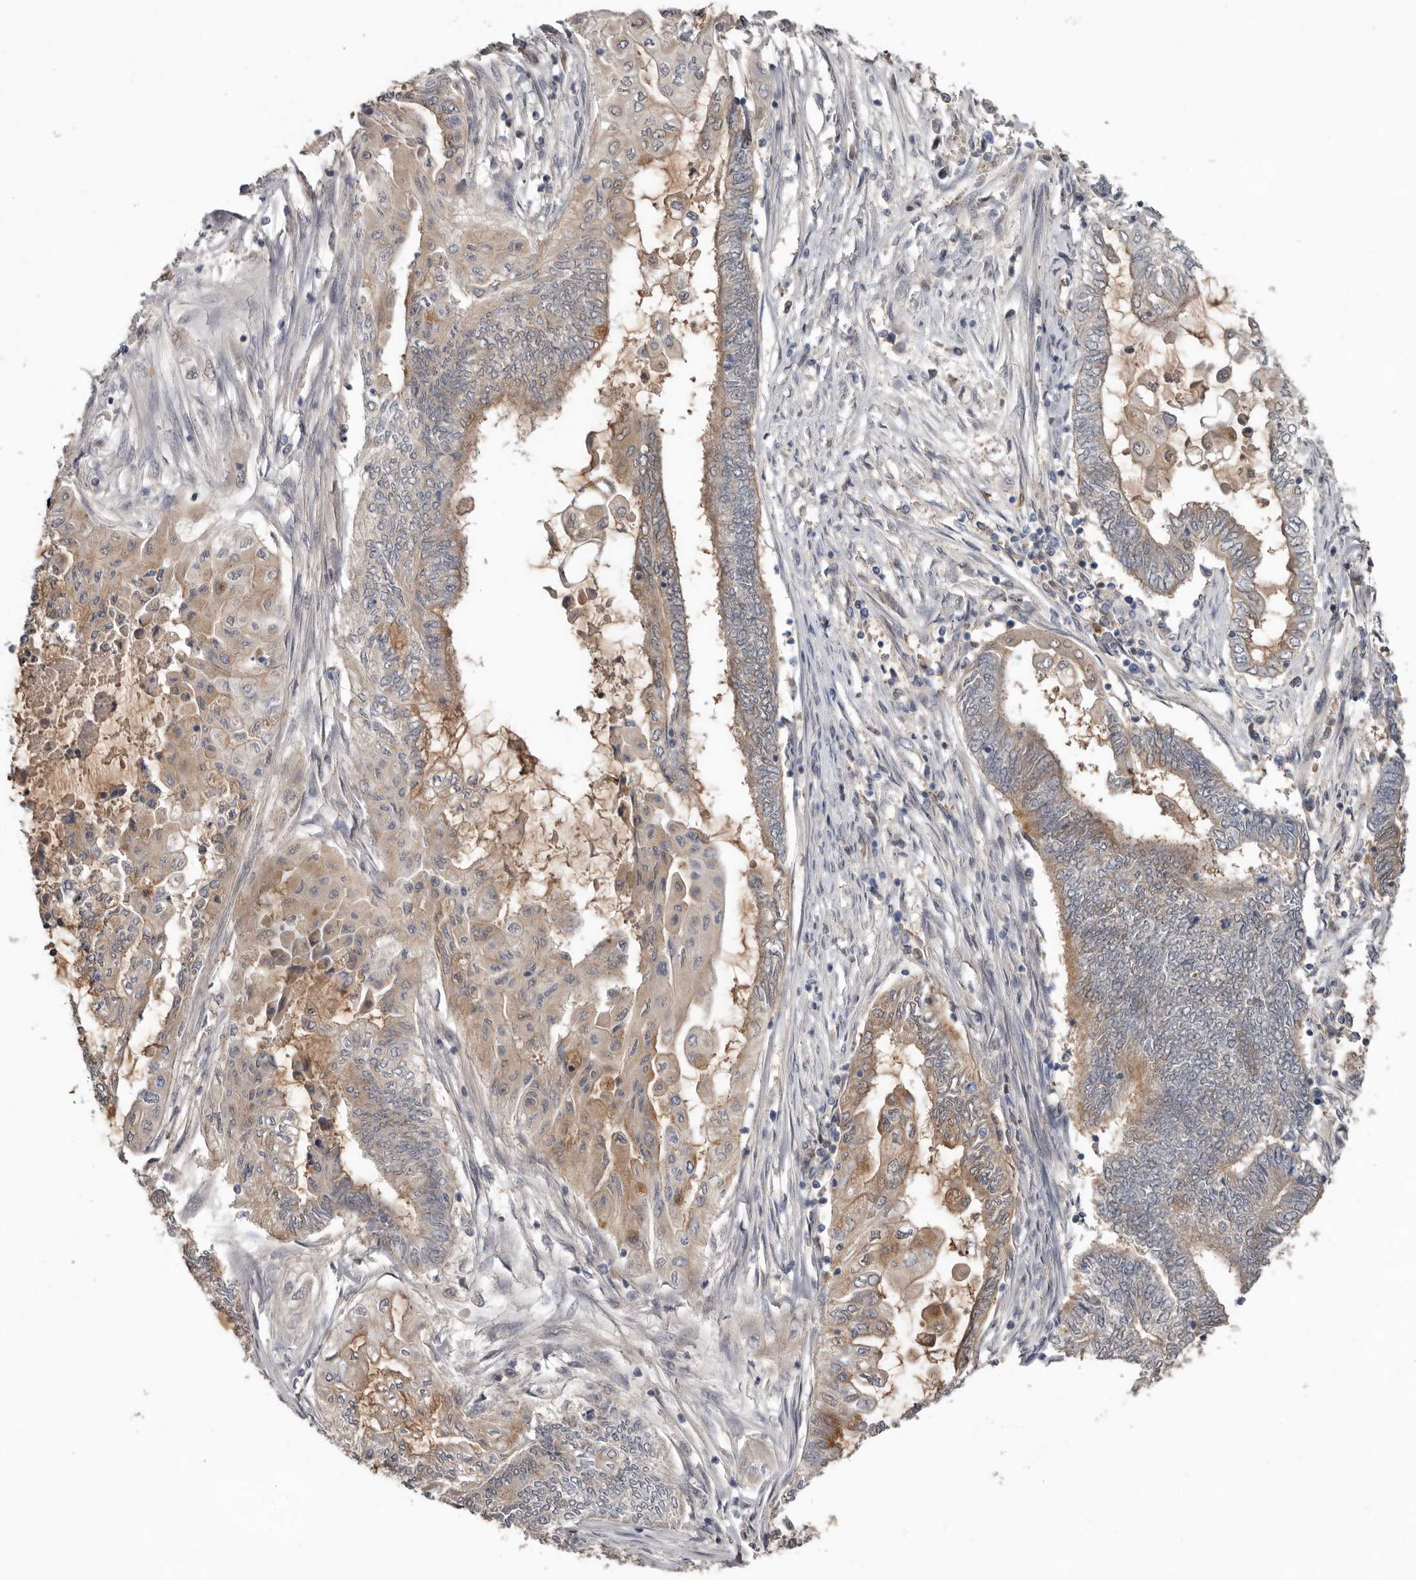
{"staining": {"intensity": "moderate", "quantity": ">75%", "location": "cytoplasmic/membranous"}, "tissue": "endometrial cancer", "cell_type": "Tumor cells", "image_type": "cancer", "snomed": [{"axis": "morphology", "description": "Adenocarcinoma, NOS"}, {"axis": "topography", "description": "Uterus"}, {"axis": "topography", "description": "Endometrium"}], "caption": "DAB immunohistochemical staining of adenocarcinoma (endometrial) demonstrates moderate cytoplasmic/membranous protein expression in about >75% of tumor cells. (Brightfield microscopy of DAB IHC at high magnification).", "gene": "RBKS", "patient": {"sex": "female", "age": 70}}